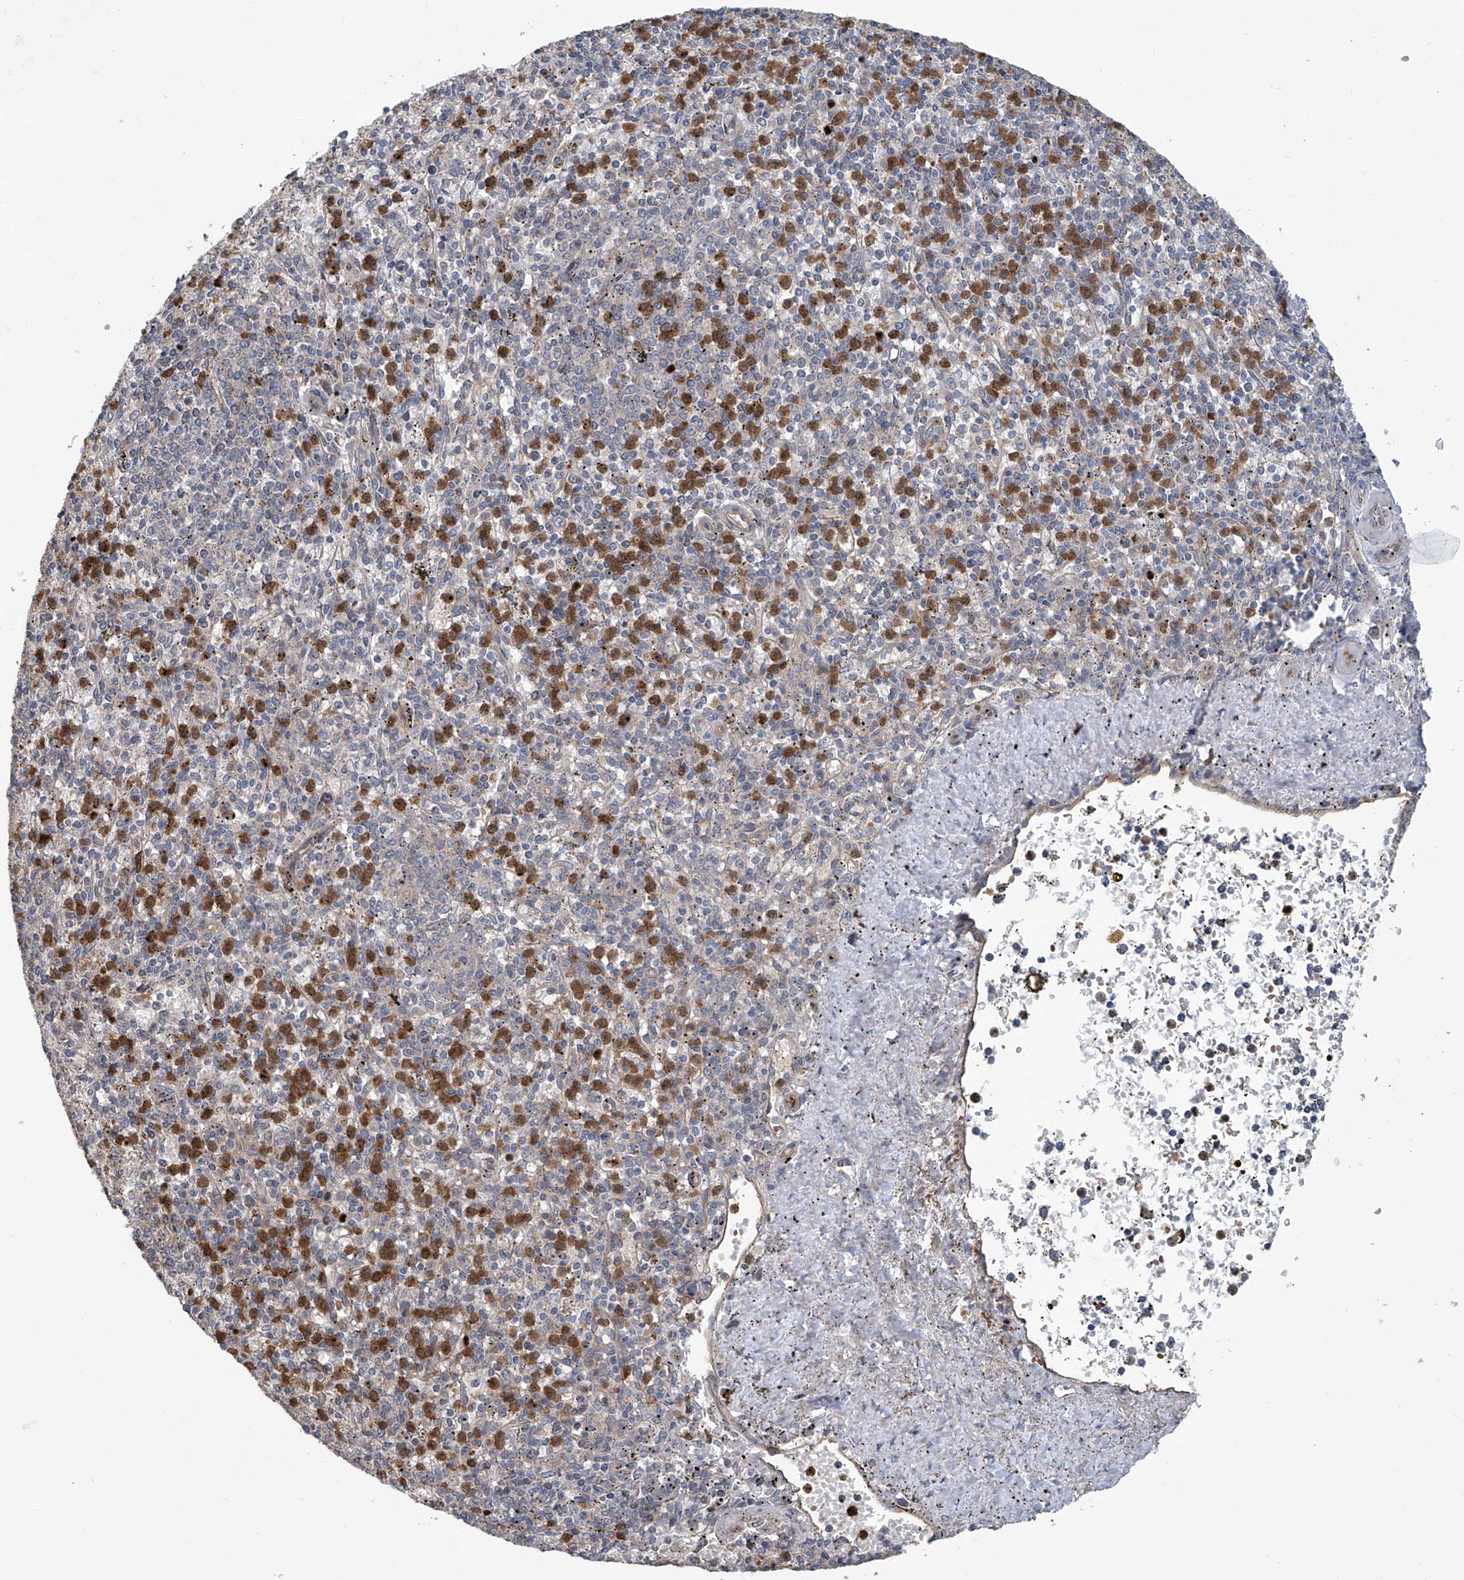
{"staining": {"intensity": "strong", "quantity": "<25%", "location": "cytoplasmic/membranous,nuclear"}, "tissue": "spleen", "cell_type": "Cells in red pulp", "image_type": "normal", "snomed": [{"axis": "morphology", "description": "Normal tissue, NOS"}, {"axis": "topography", "description": "Spleen"}], "caption": "Normal spleen reveals strong cytoplasmic/membranous,nuclear positivity in about <25% of cells in red pulp.", "gene": "EIF2D", "patient": {"sex": "male", "age": 72}}